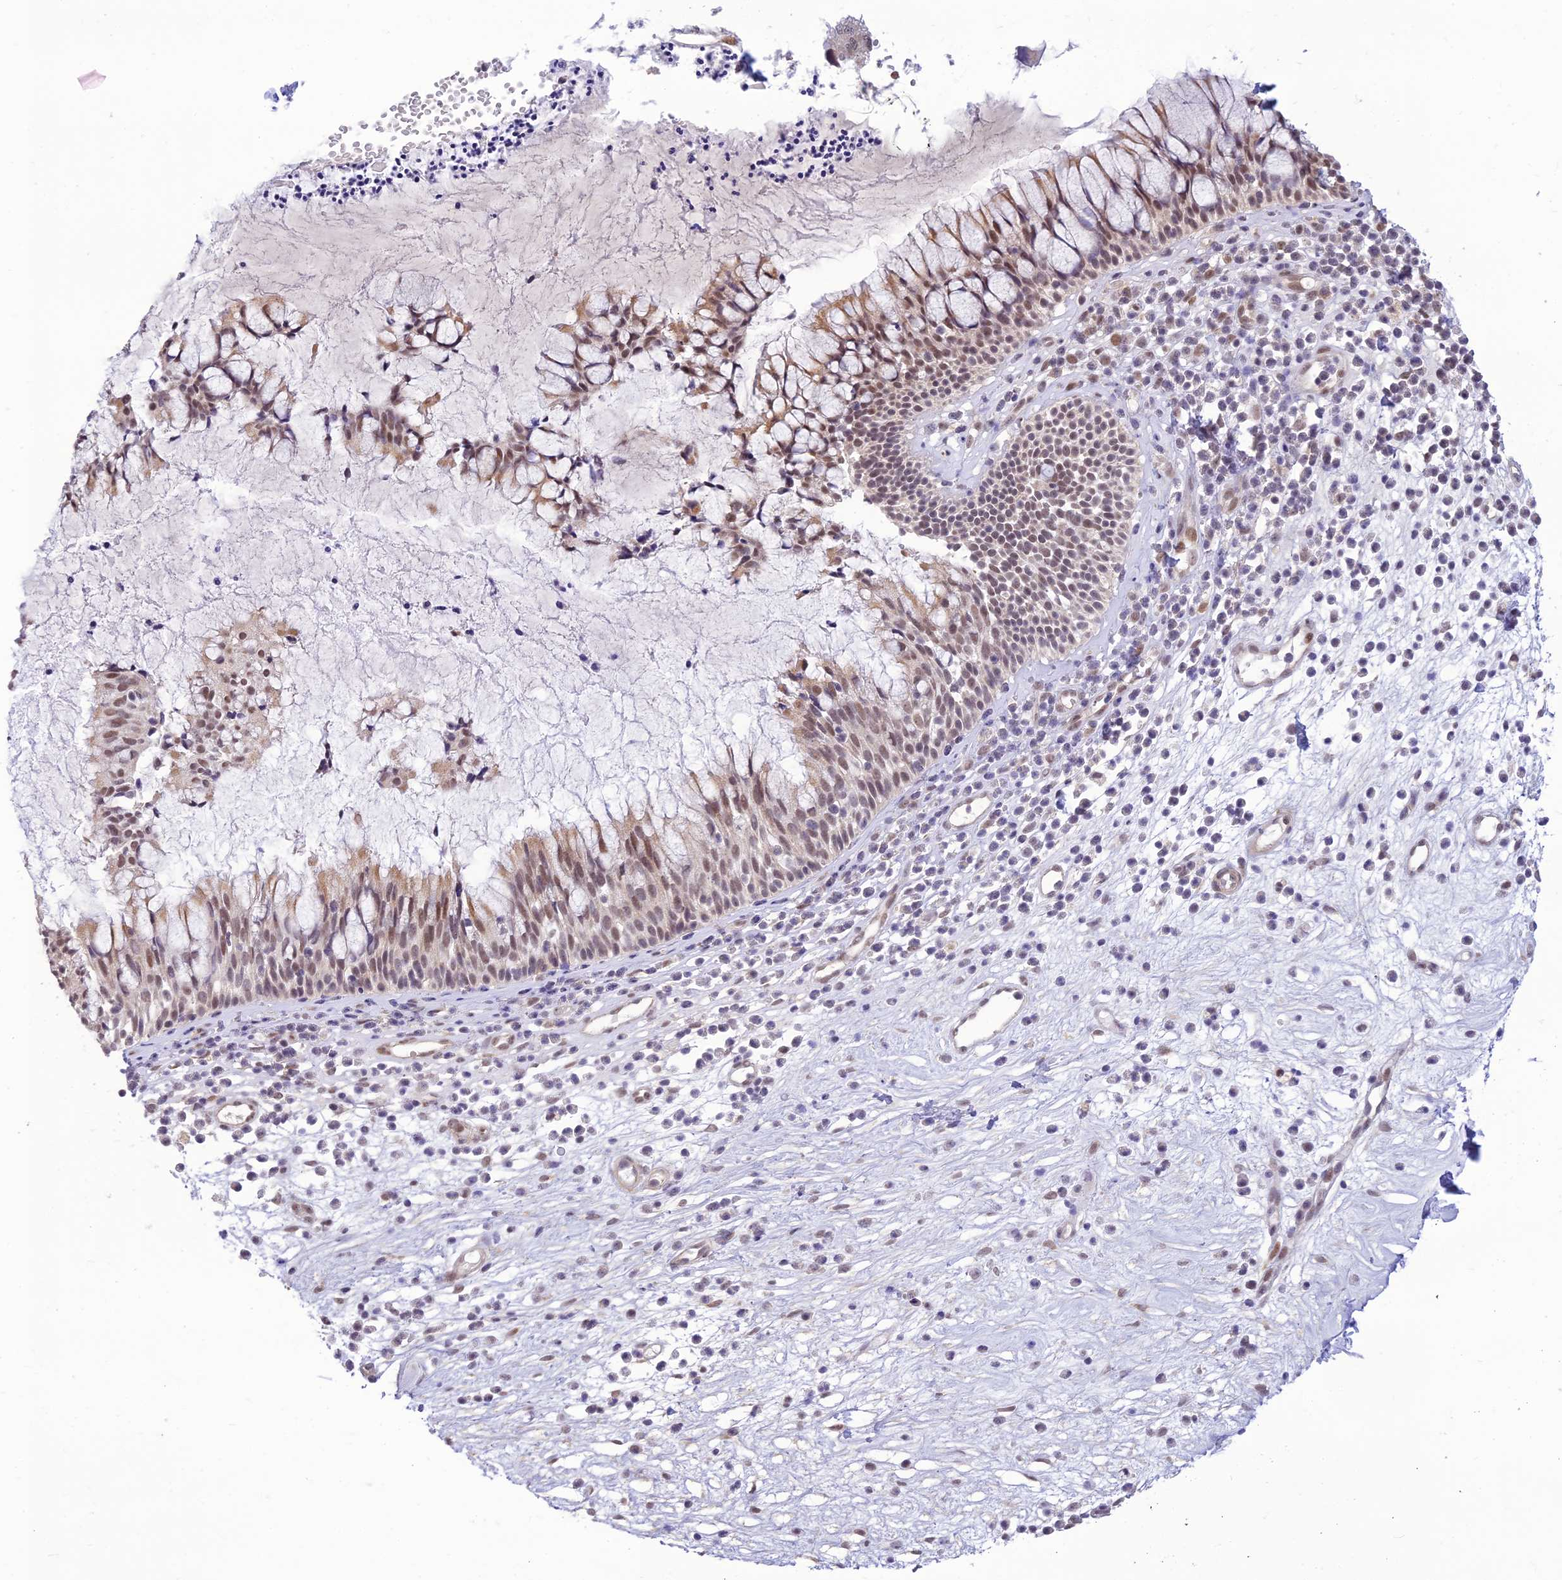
{"staining": {"intensity": "moderate", "quantity": ">75%", "location": "cytoplasmic/membranous,nuclear"}, "tissue": "nasopharynx", "cell_type": "Respiratory epithelial cells", "image_type": "normal", "snomed": [{"axis": "morphology", "description": "Normal tissue, NOS"}, {"axis": "morphology", "description": "Inflammation, NOS"}, {"axis": "topography", "description": "Nasopharynx"}], "caption": "Benign nasopharynx exhibits moderate cytoplasmic/membranous,nuclear expression in about >75% of respiratory epithelial cells (DAB (3,3'-diaminobenzidine) IHC, brown staining for protein, blue staining for nuclei)..", "gene": "MICOS13", "patient": {"sex": "male", "age": 70}}